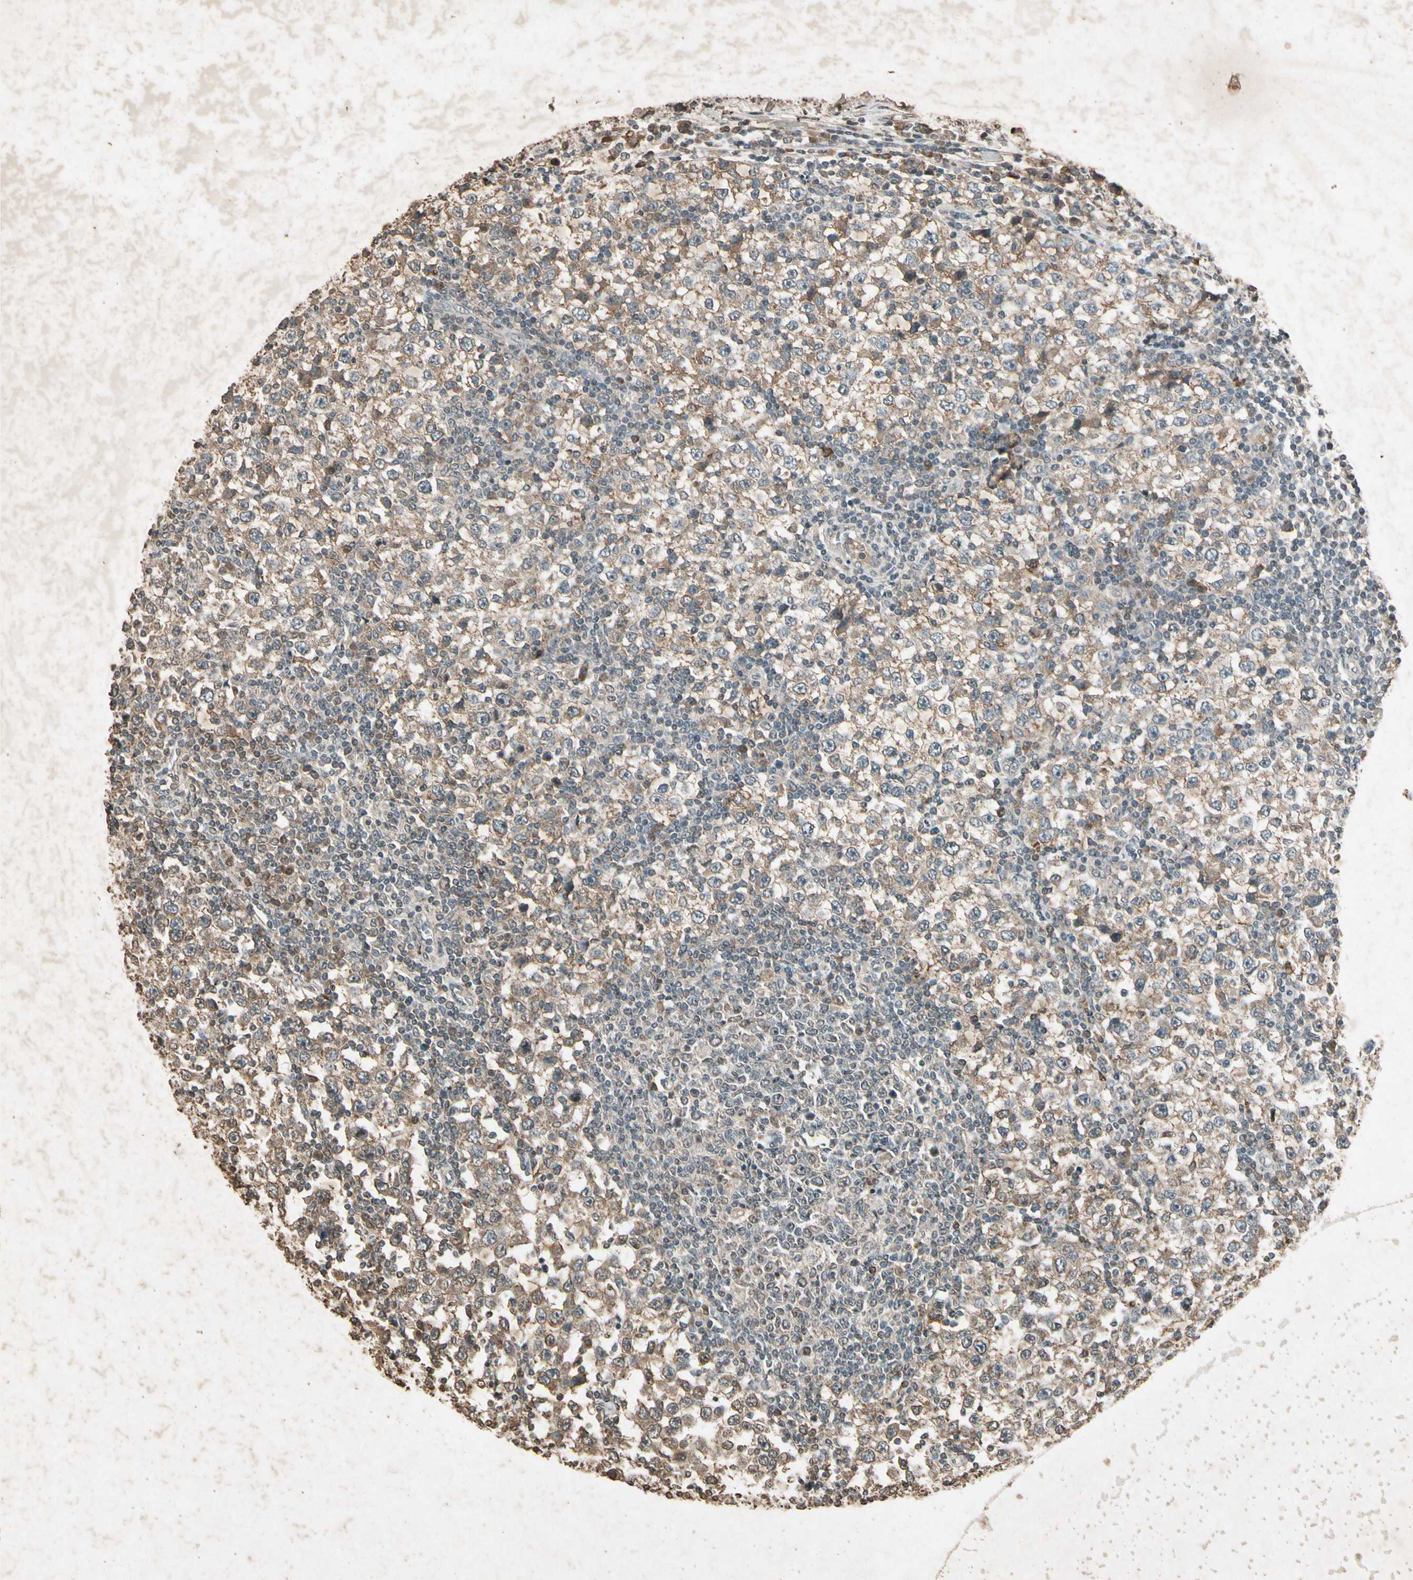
{"staining": {"intensity": "moderate", "quantity": "25%-75%", "location": "cytoplasmic/membranous"}, "tissue": "testis cancer", "cell_type": "Tumor cells", "image_type": "cancer", "snomed": [{"axis": "morphology", "description": "Seminoma, NOS"}, {"axis": "topography", "description": "Testis"}], "caption": "Tumor cells exhibit medium levels of moderate cytoplasmic/membranous positivity in about 25%-75% of cells in human testis cancer. The protein is stained brown, and the nuclei are stained in blue (DAB (3,3'-diaminobenzidine) IHC with brightfield microscopy, high magnification).", "gene": "GC", "patient": {"sex": "male", "age": 65}}